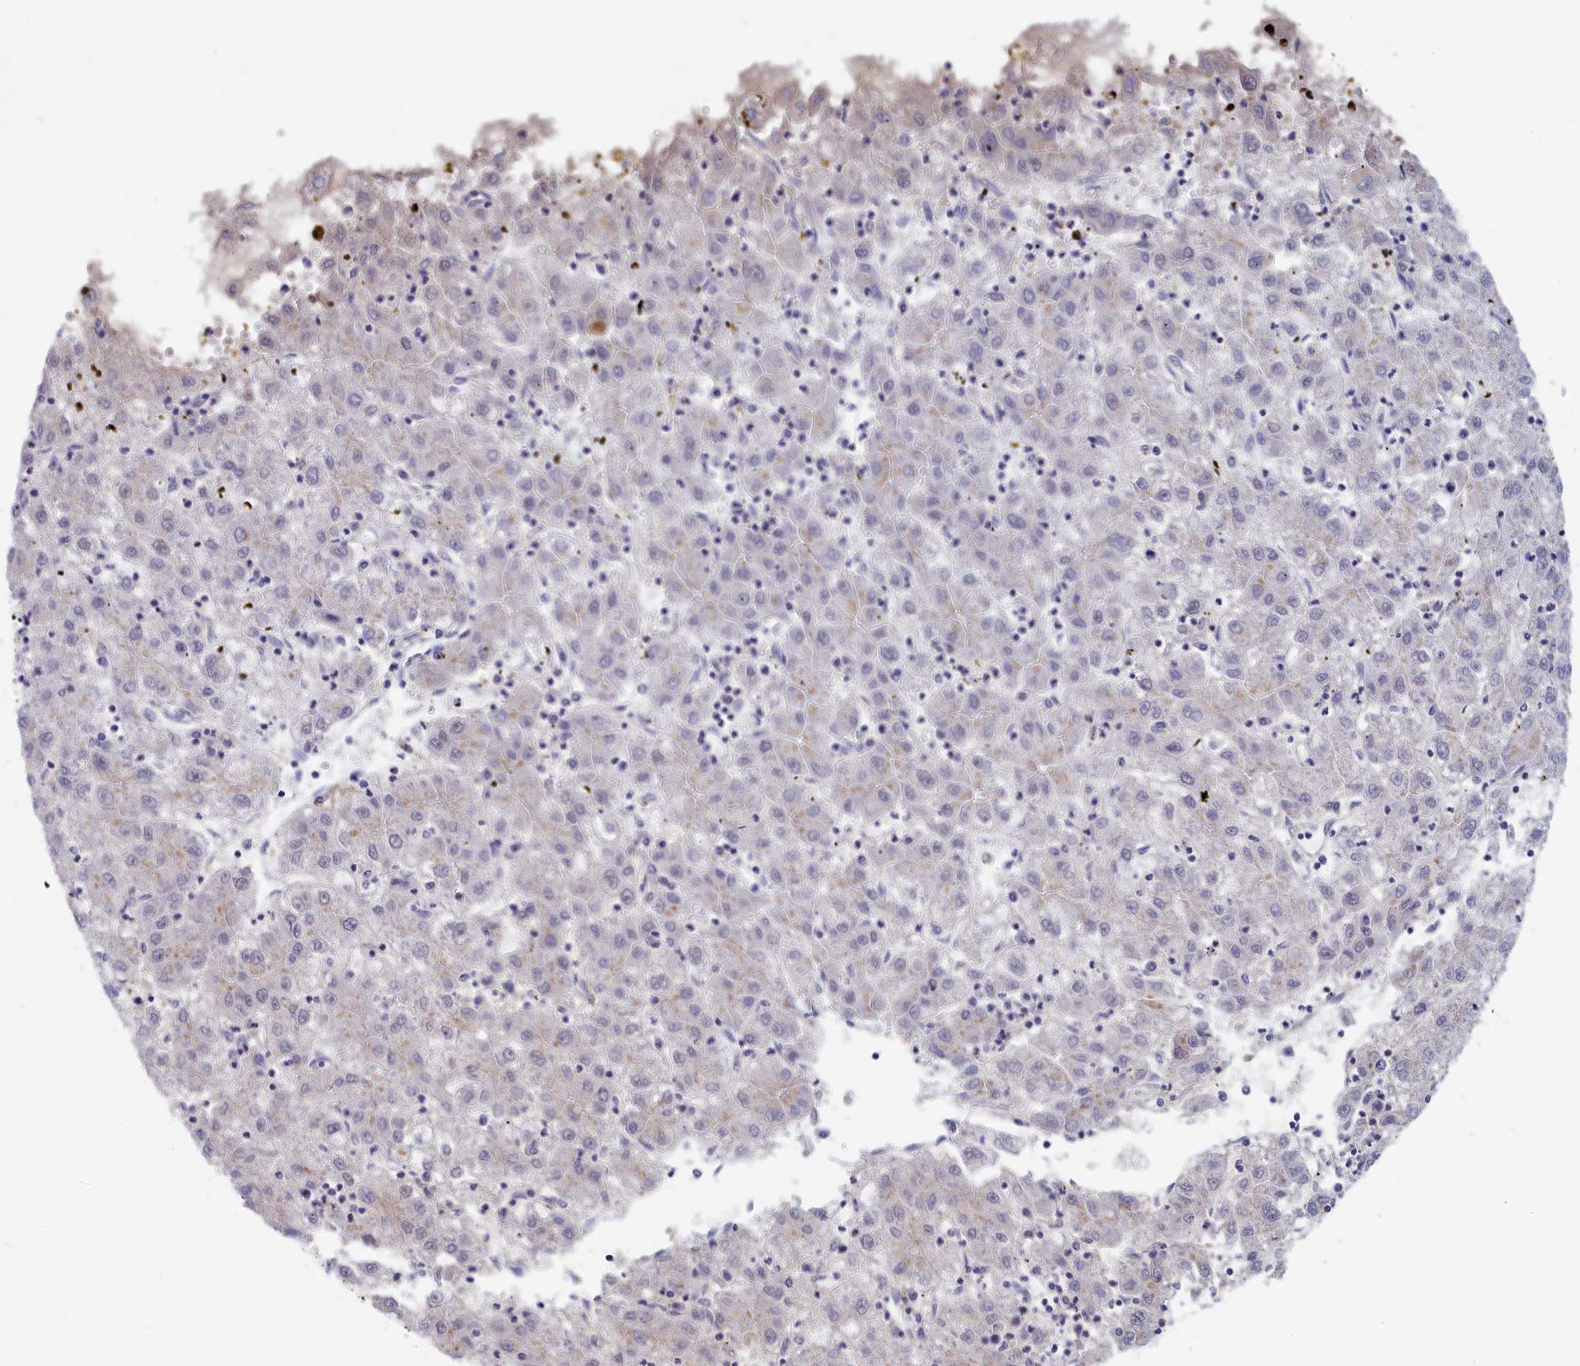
{"staining": {"intensity": "negative", "quantity": "none", "location": "none"}, "tissue": "liver cancer", "cell_type": "Tumor cells", "image_type": "cancer", "snomed": [{"axis": "morphology", "description": "Carcinoma, Hepatocellular, NOS"}, {"axis": "topography", "description": "Liver"}], "caption": "Tumor cells are negative for protein expression in human liver cancer.", "gene": "STX16", "patient": {"sex": "male", "age": 72}}